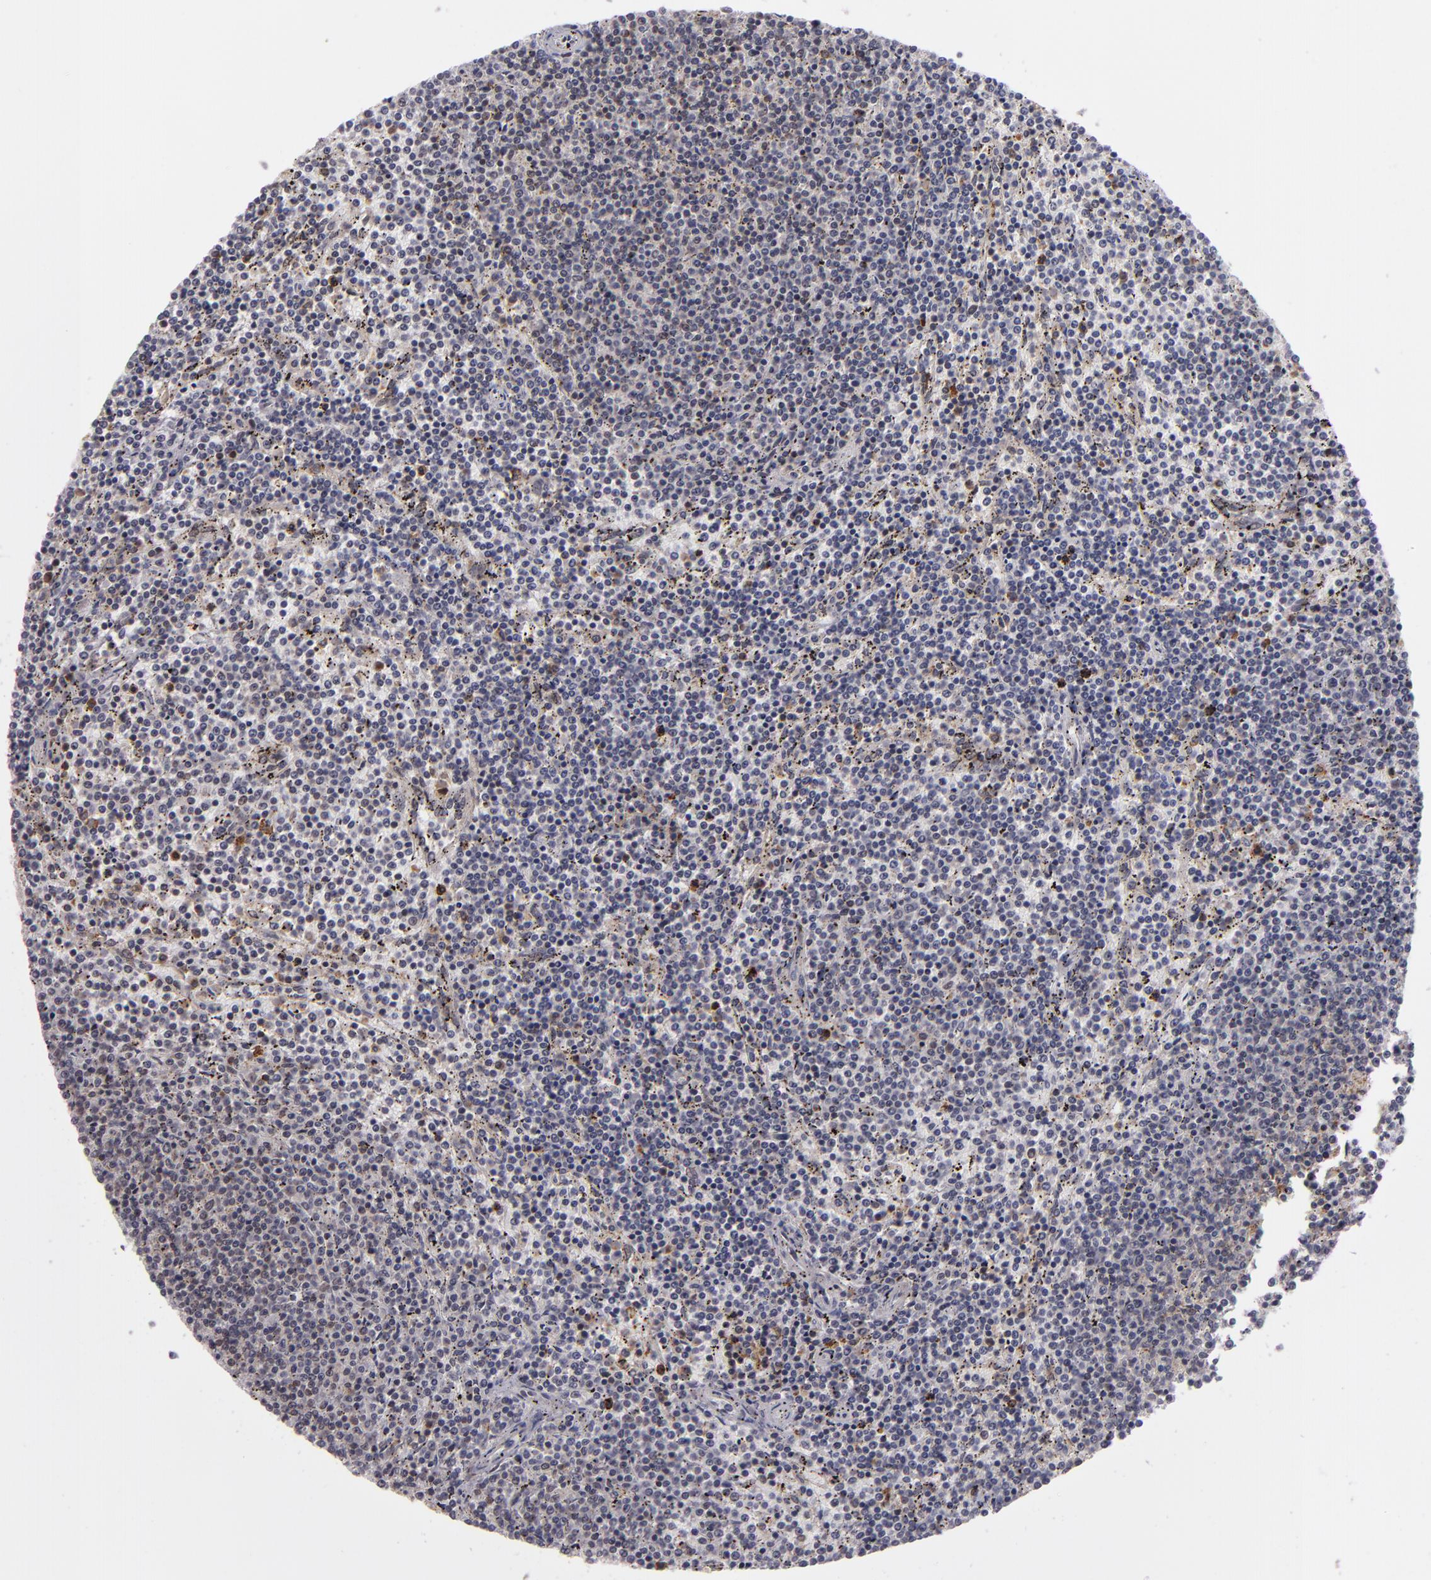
{"staining": {"intensity": "negative", "quantity": "none", "location": "none"}, "tissue": "lymphoma", "cell_type": "Tumor cells", "image_type": "cancer", "snomed": [{"axis": "morphology", "description": "Malignant lymphoma, non-Hodgkin's type, Low grade"}, {"axis": "topography", "description": "Spleen"}], "caption": "This is an immunohistochemistry micrograph of low-grade malignant lymphoma, non-Hodgkin's type. There is no expression in tumor cells.", "gene": "STX3", "patient": {"sex": "female", "age": 50}}